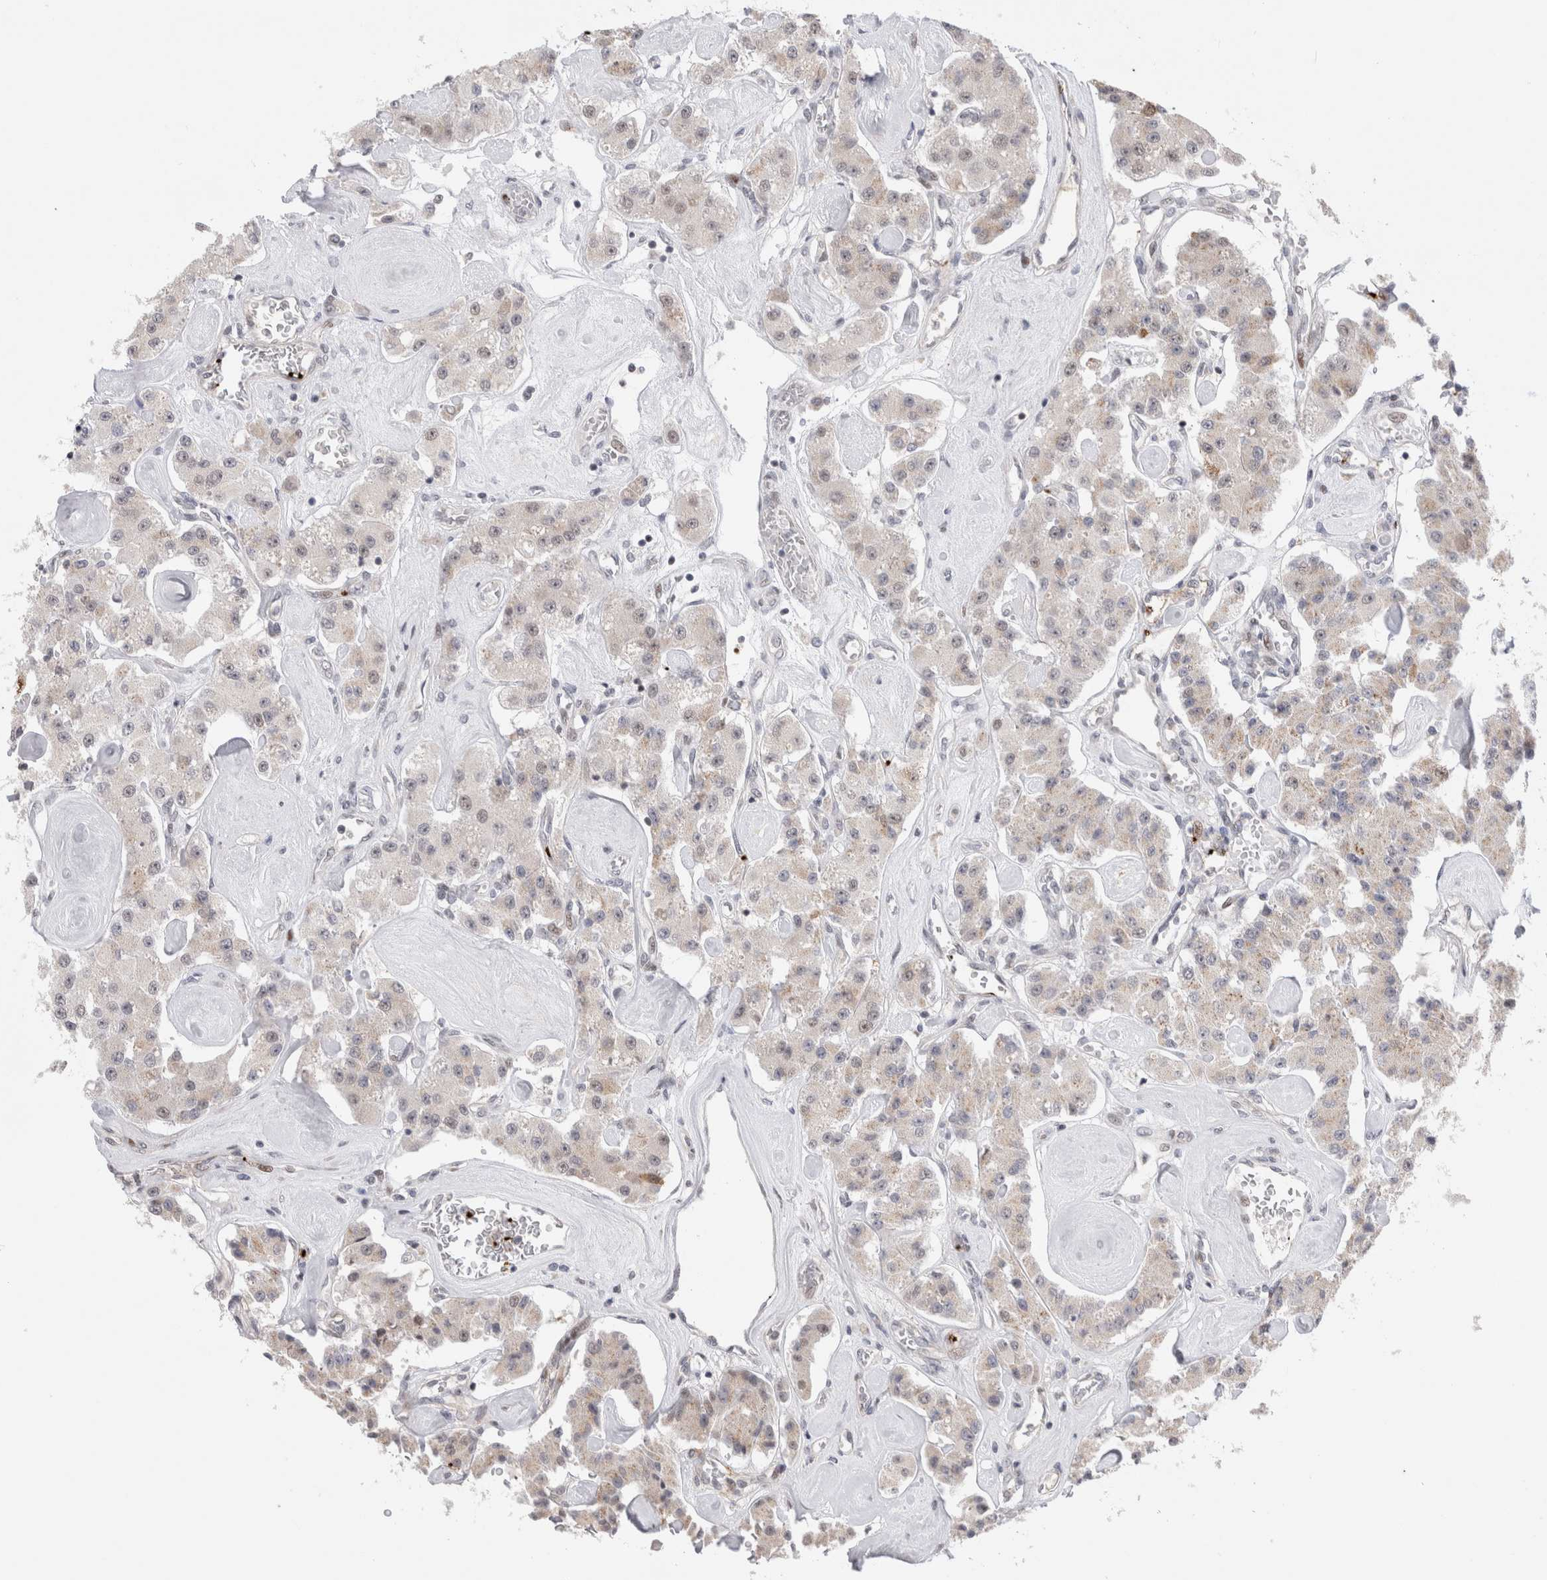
{"staining": {"intensity": "weak", "quantity": "<25%", "location": "cytoplasmic/membranous"}, "tissue": "carcinoid", "cell_type": "Tumor cells", "image_type": "cancer", "snomed": [{"axis": "morphology", "description": "Carcinoid, malignant, NOS"}, {"axis": "topography", "description": "Pancreas"}], "caption": "This is an IHC photomicrograph of carcinoid (malignant). There is no expression in tumor cells.", "gene": "VPS28", "patient": {"sex": "male", "age": 41}}